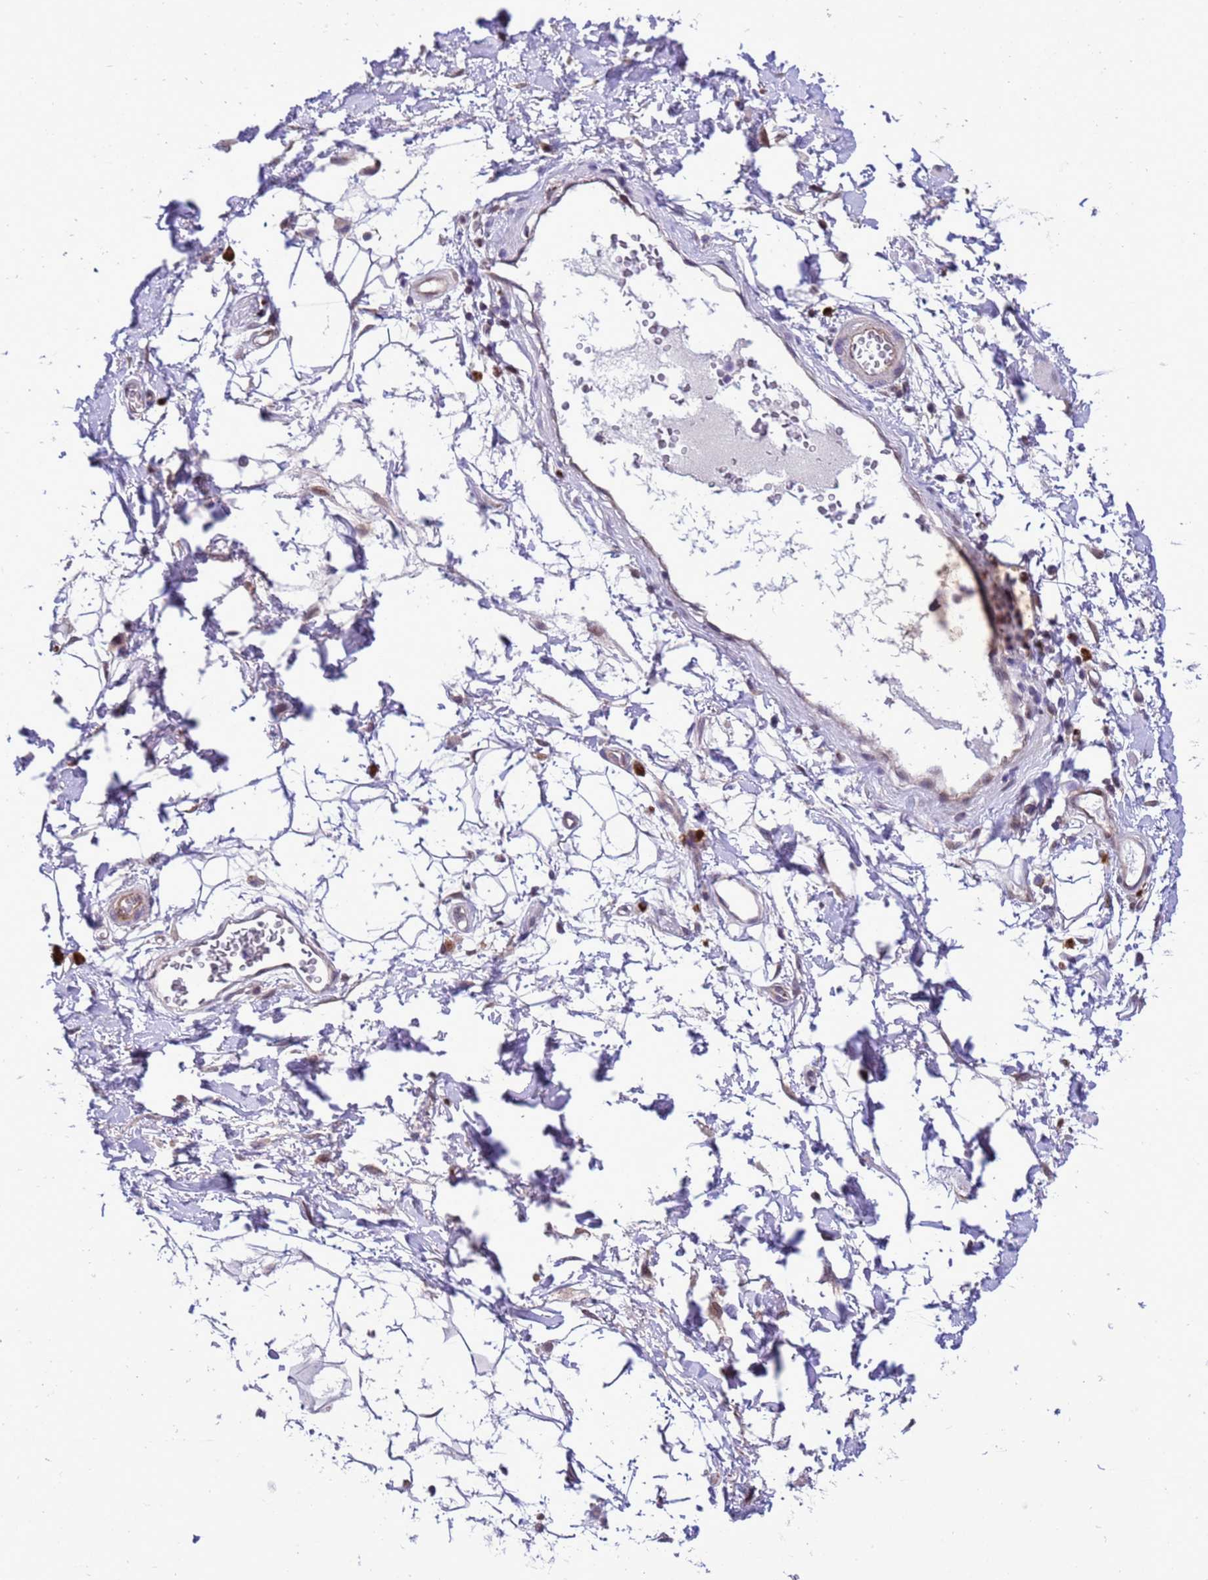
{"staining": {"intensity": "negative", "quantity": "none", "location": "none"}, "tissue": "adipose tissue", "cell_type": "Adipocytes", "image_type": "normal", "snomed": [{"axis": "morphology", "description": "Normal tissue, NOS"}, {"axis": "morphology", "description": "Adenocarcinoma, NOS"}, {"axis": "topography", "description": "Rectum"}, {"axis": "topography", "description": "Vagina"}, {"axis": "topography", "description": "Peripheral nerve tissue"}], "caption": "The histopathology image reveals no significant positivity in adipocytes of adipose tissue.", "gene": "RASD1", "patient": {"sex": "female", "age": 71}}